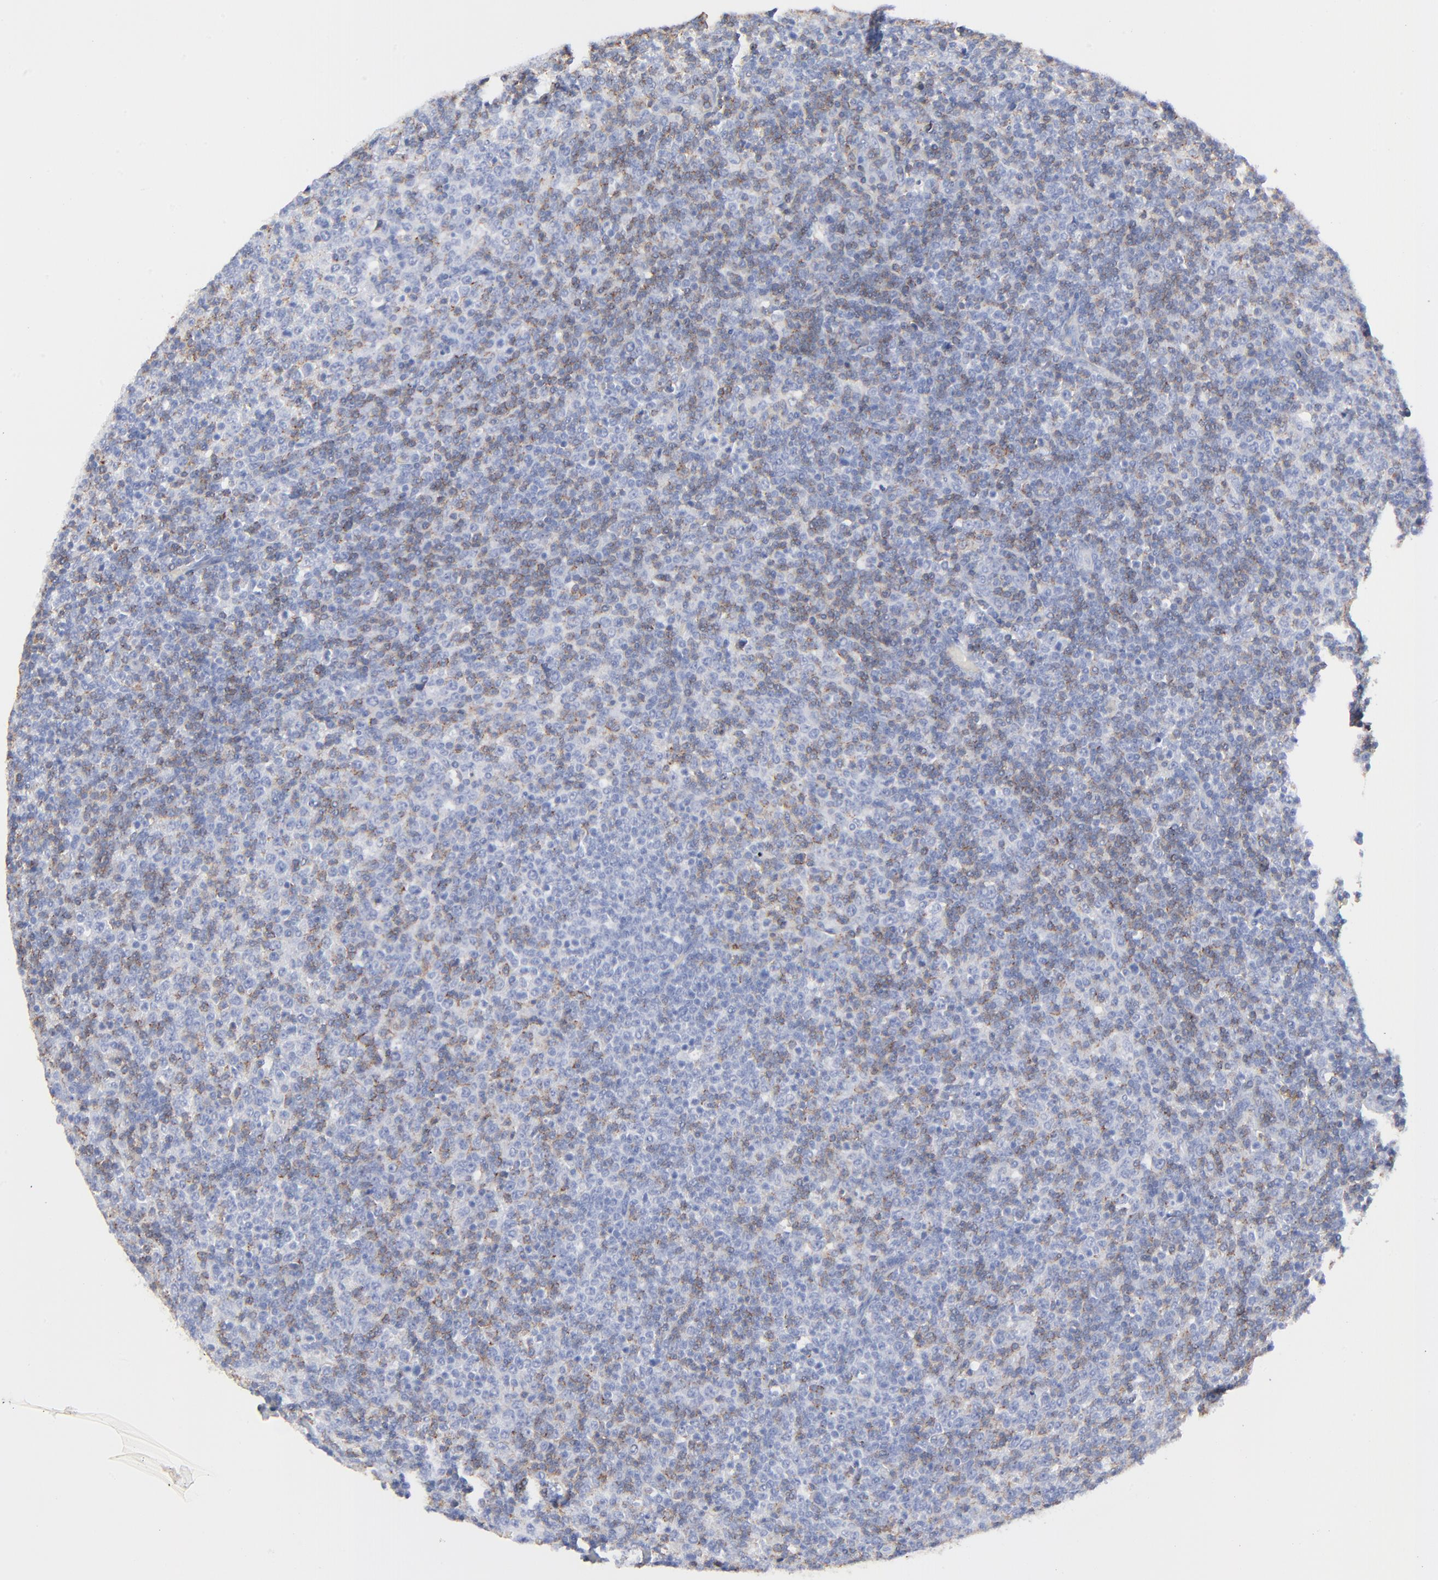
{"staining": {"intensity": "negative", "quantity": "none", "location": "none"}, "tissue": "lymphoma", "cell_type": "Tumor cells", "image_type": "cancer", "snomed": [{"axis": "morphology", "description": "Malignant lymphoma, non-Hodgkin's type, Low grade"}, {"axis": "topography", "description": "Lymph node"}], "caption": "Protein analysis of lymphoma displays no significant staining in tumor cells. (Brightfield microscopy of DAB immunohistochemistry (IHC) at high magnification).", "gene": "LCK", "patient": {"sex": "male", "age": 70}}